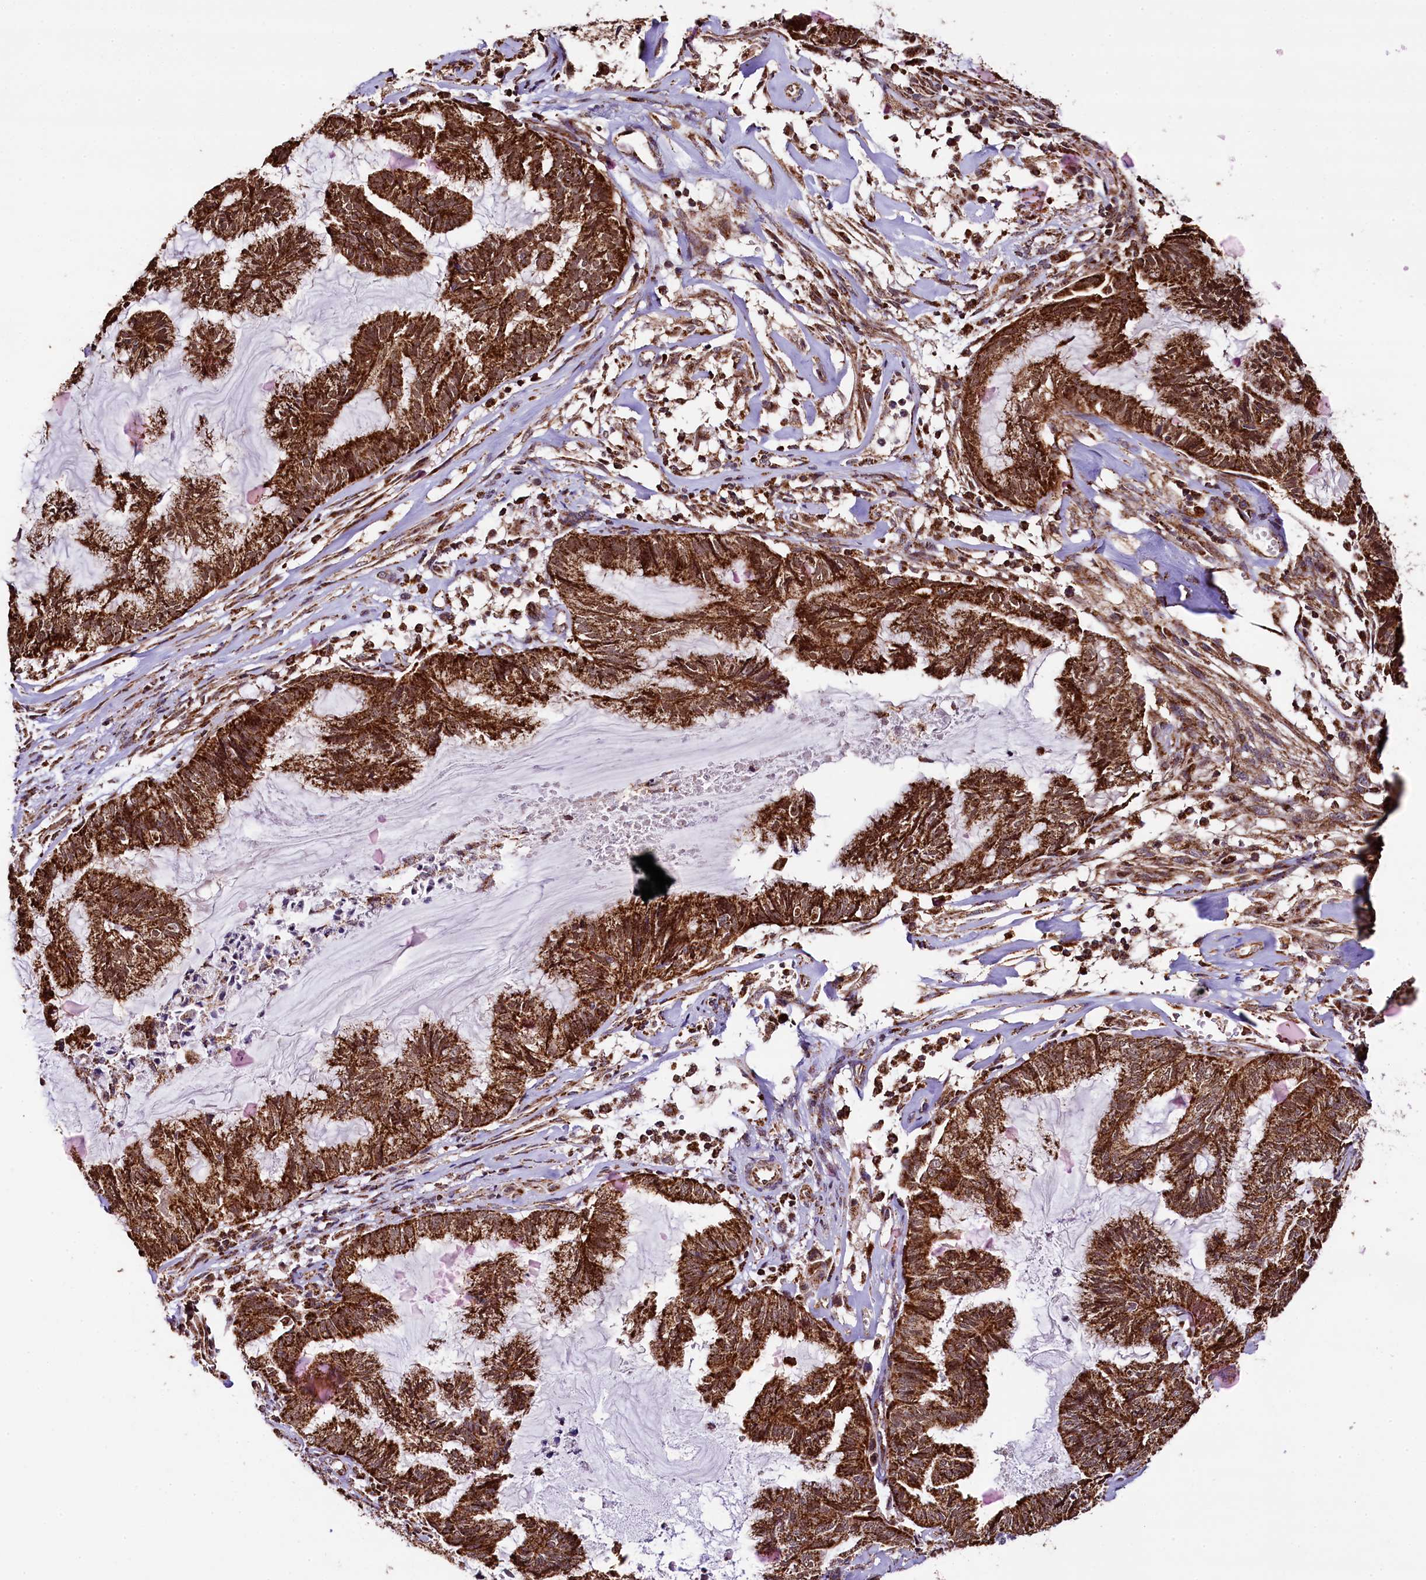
{"staining": {"intensity": "strong", "quantity": ">75%", "location": "cytoplasmic/membranous"}, "tissue": "endometrial cancer", "cell_type": "Tumor cells", "image_type": "cancer", "snomed": [{"axis": "morphology", "description": "Adenocarcinoma, NOS"}, {"axis": "topography", "description": "Endometrium"}], "caption": "Protein staining of adenocarcinoma (endometrial) tissue demonstrates strong cytoplasmic/membranous positivity in approximately >75% of tumor cells. The protein of interest is stained brown, and the nuclei are stained in blue (DAB (3,3'-diaminobenzidine) IHC with brightfield microscopy, high magnification).", "gene": "KLC2", "patient": {"sex": "female", "age": 86}}